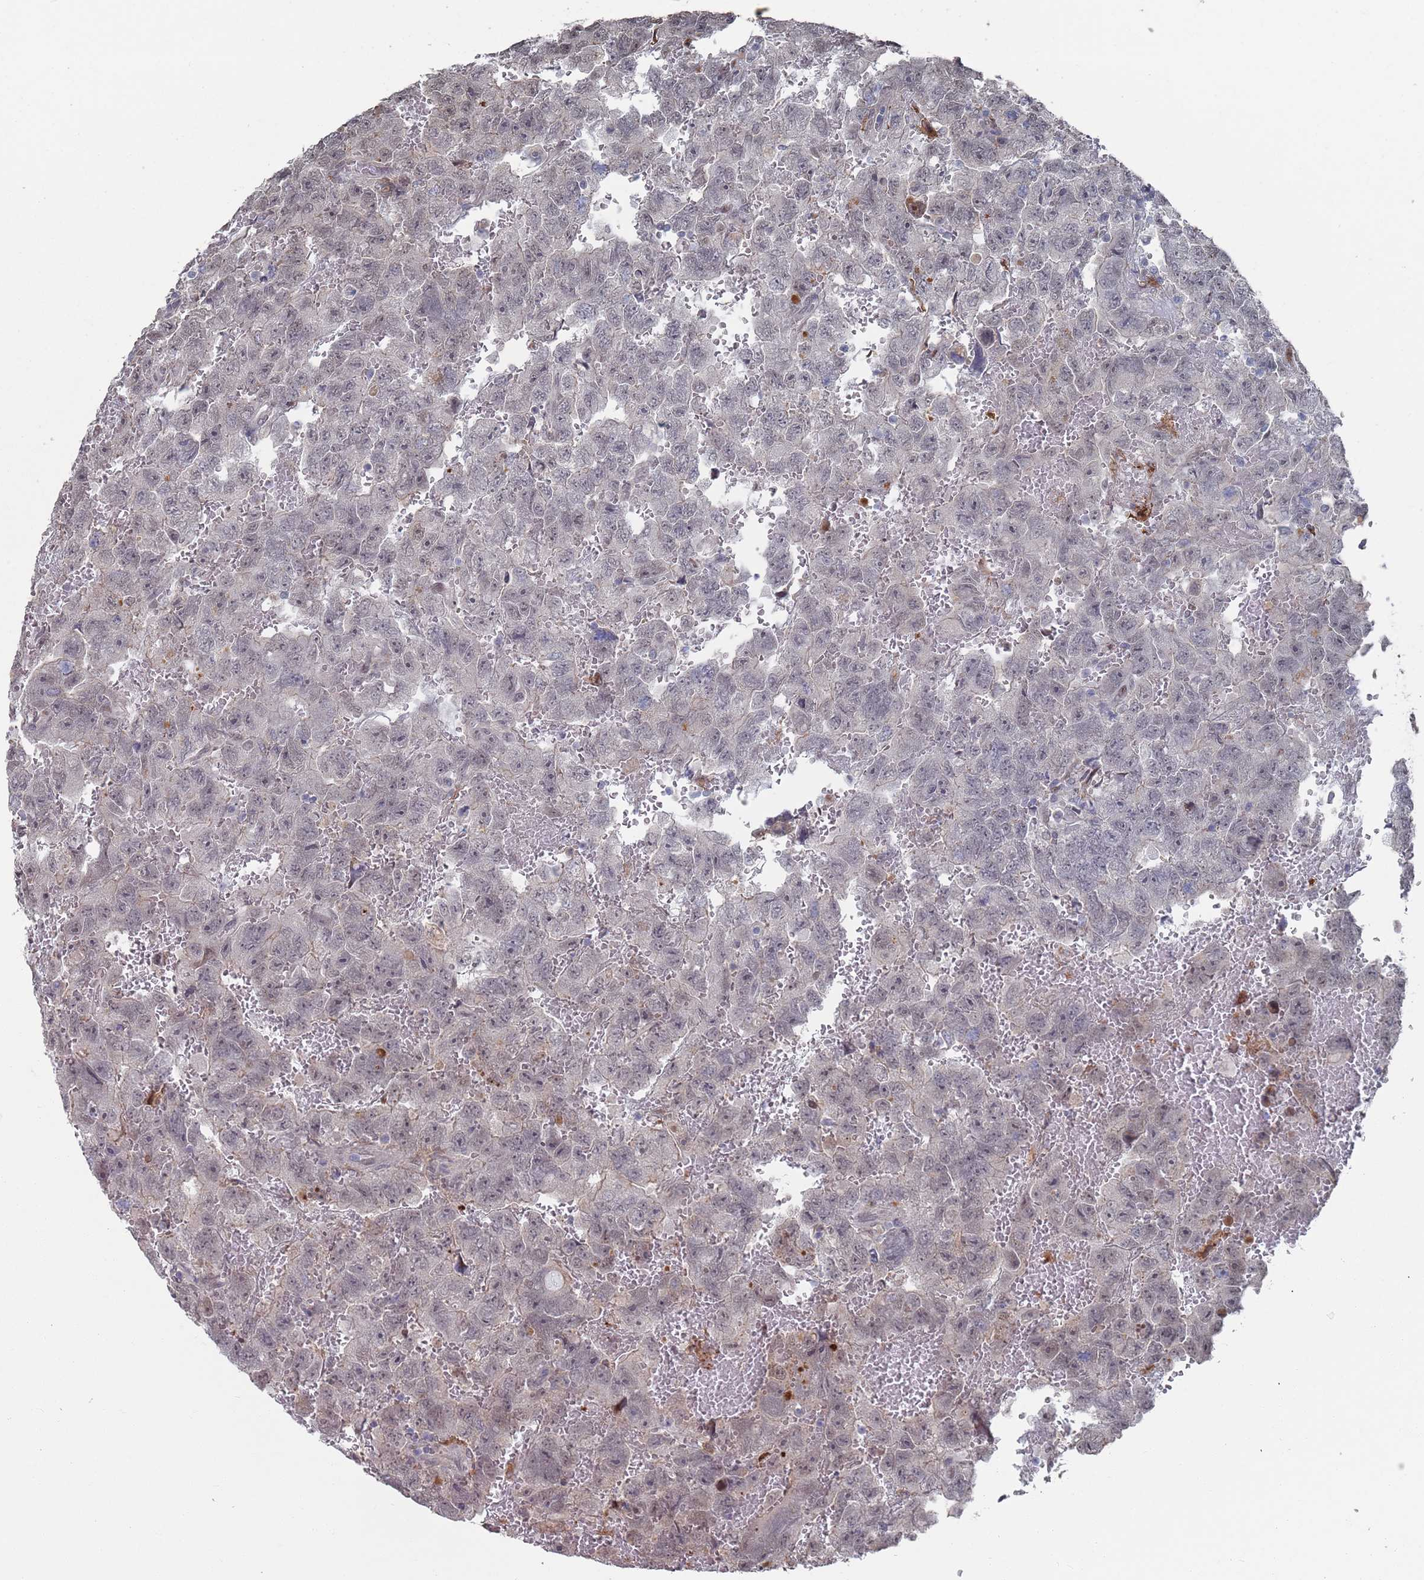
{"staining": {"intensity": "weak", "quantity": "<25%", "location": "nuclear"}, "tissue": "testis cancer", "cell_type": "Tumor cells", "image_type": "cancer", "snomed": [{"axis": "morphology", "description": "Carcinoma, Embryonal, NOS"}, {"axis": "topography", "description": "Testis"}], "caption": "IHC of testis cancer (embryonal carcinoma) exhibits no staining in tumor cells.", "gene": "DGKD", "patient": {"sex": "male", "age": 45}}